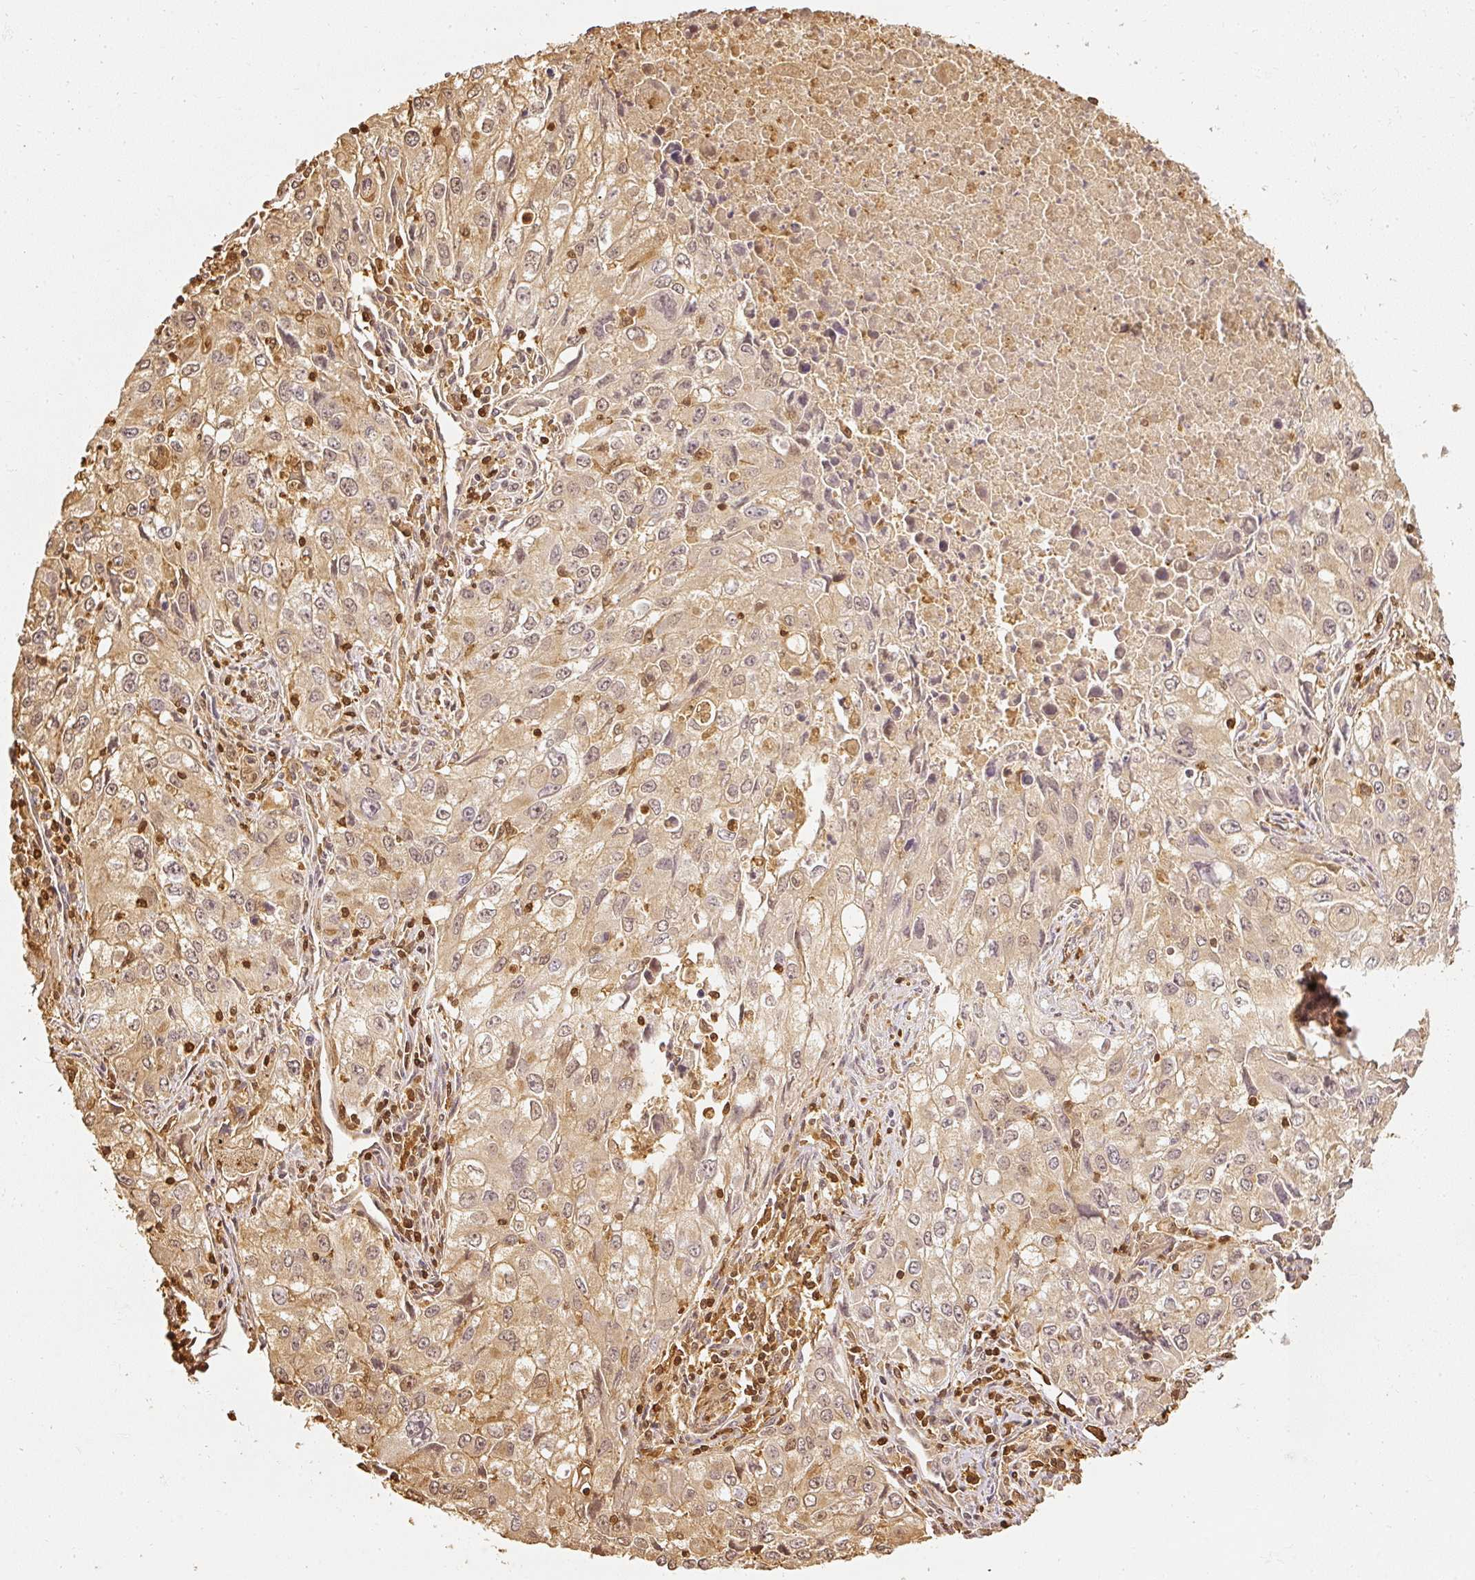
{"staining": {"intensity": "weak", "quantity": ">75%", "location": "cytoplasmic/membranous"}, "tissue": "lung cancer", "cell_type": "Tumor cells", "image_type": "cancer", "snomed": [{"axis": "morphology", "description": "Adenocarcinoma, NOS"}, {"axis": "morphology", "description": "Adenocarcinoma, metastatic, NOS"}, {"axis": "topography", "description": "Lymph node"}, {"axis": "topography", "description": "Lung"}], "caption": "IHC histopathology image of neoplastic tissue: human lung adenocarcinoma stained using immunohistochemistry shows low levels of weak protein expression localized specifically in the cytoplasmic/membranous of tumor cells, appearing as a cytoplasmic/membranous brown color.", "gene": "PFN1", "patient": {"sex": "female", "age": 42}}